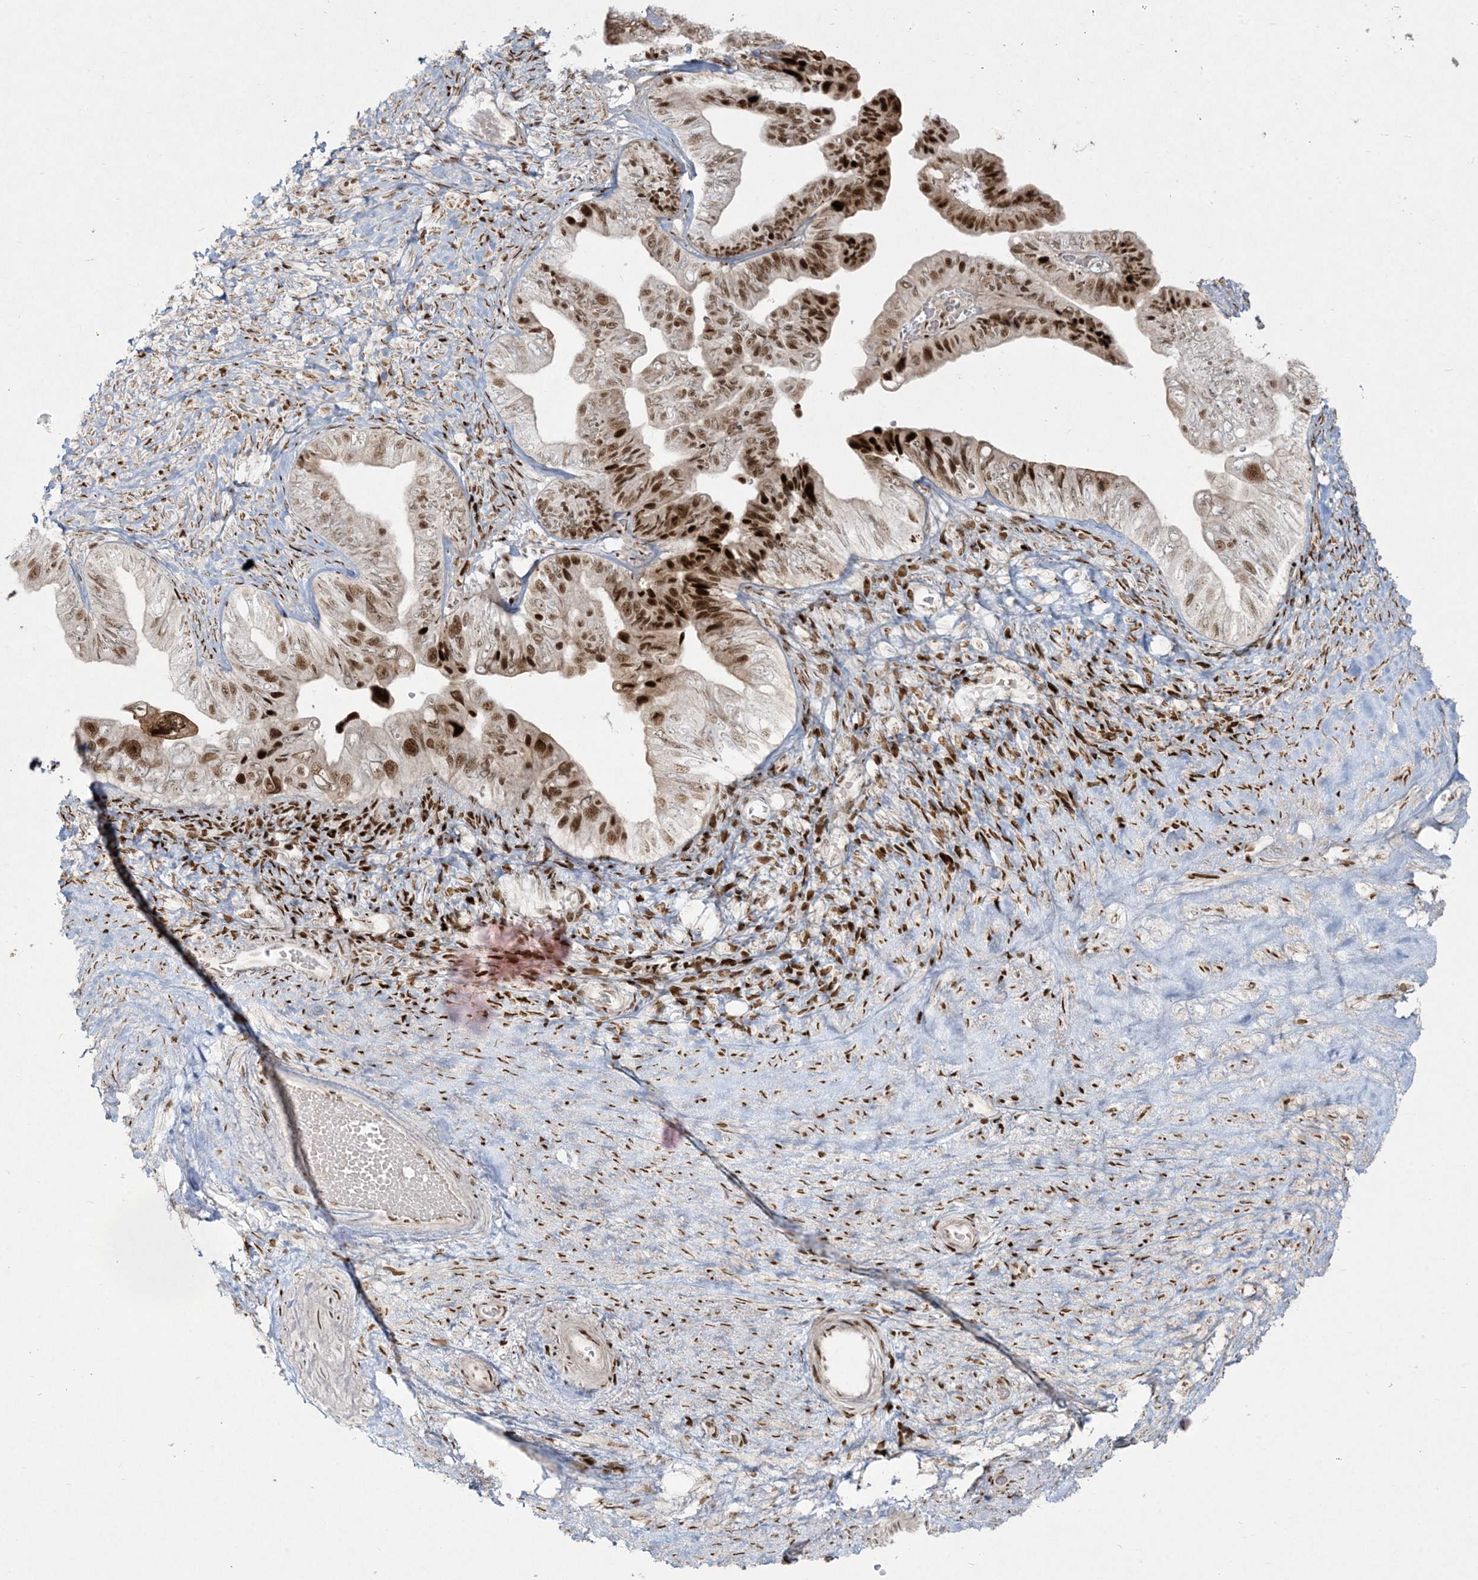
{"staining": {"intensity": "strong", "quantity": ">75%", "location": "nuclear"}, "tissue": "ovarian cancer", "cell_type": "Tumor cells", "image_type": "cancer", "snomed": [{"axis": "morphology", "description": "Cystadenocarcinoma, serous, NOS"}, {"axis": "topography", "description": "Ovary"}], "caption": "Human ovarian serous cystadenocarcinoma stained with a brown dye exhibits strong nuclear positive positivity in approximately >75% of tumor cells.", "gene": "RBM10", "patient": {"sex": "female", "age": 56}}